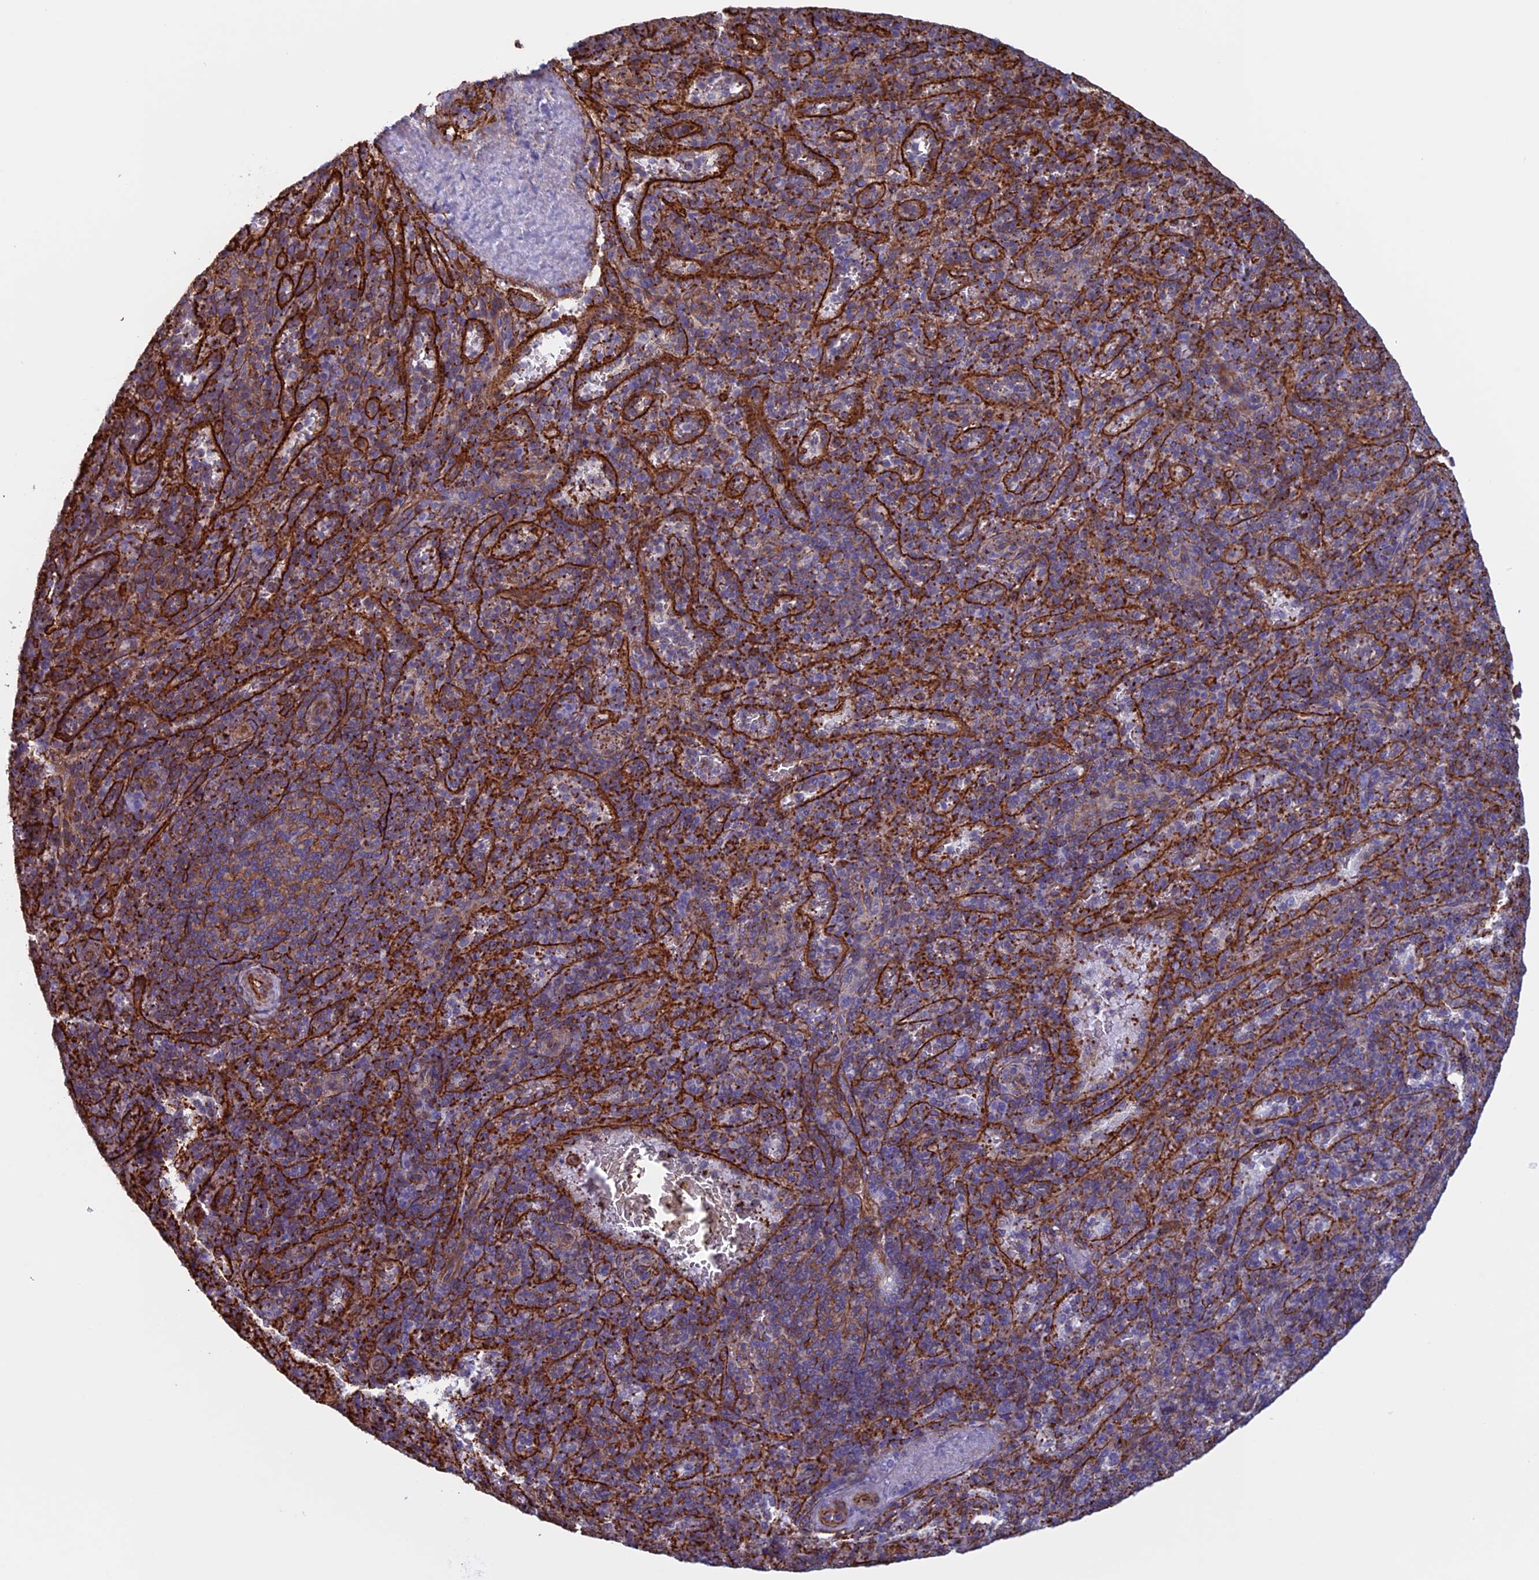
{"staining": {"intensity": "moderate", "quantity": "<25%", "location": "cytoplasmic/membranous"}, "tissue": "spleen", "cell_type": "Cells in red pulp", "image_type": "normal", "snomed": [{"axis": "morphology", "description": "Normal tissue, NOS"}, {"axis": "topography", "description": "Spleen"}], "caption": "Protein expression analysis of unremarkable human spleen reveals moderate cytoplasmic/membranous positivity in approximately <25% of cells in red pulp. (IHC, brightfield microscopy, high magnification).", "gene": "ANGPTL2", "patient": {"sex": "male", "age": 82}}